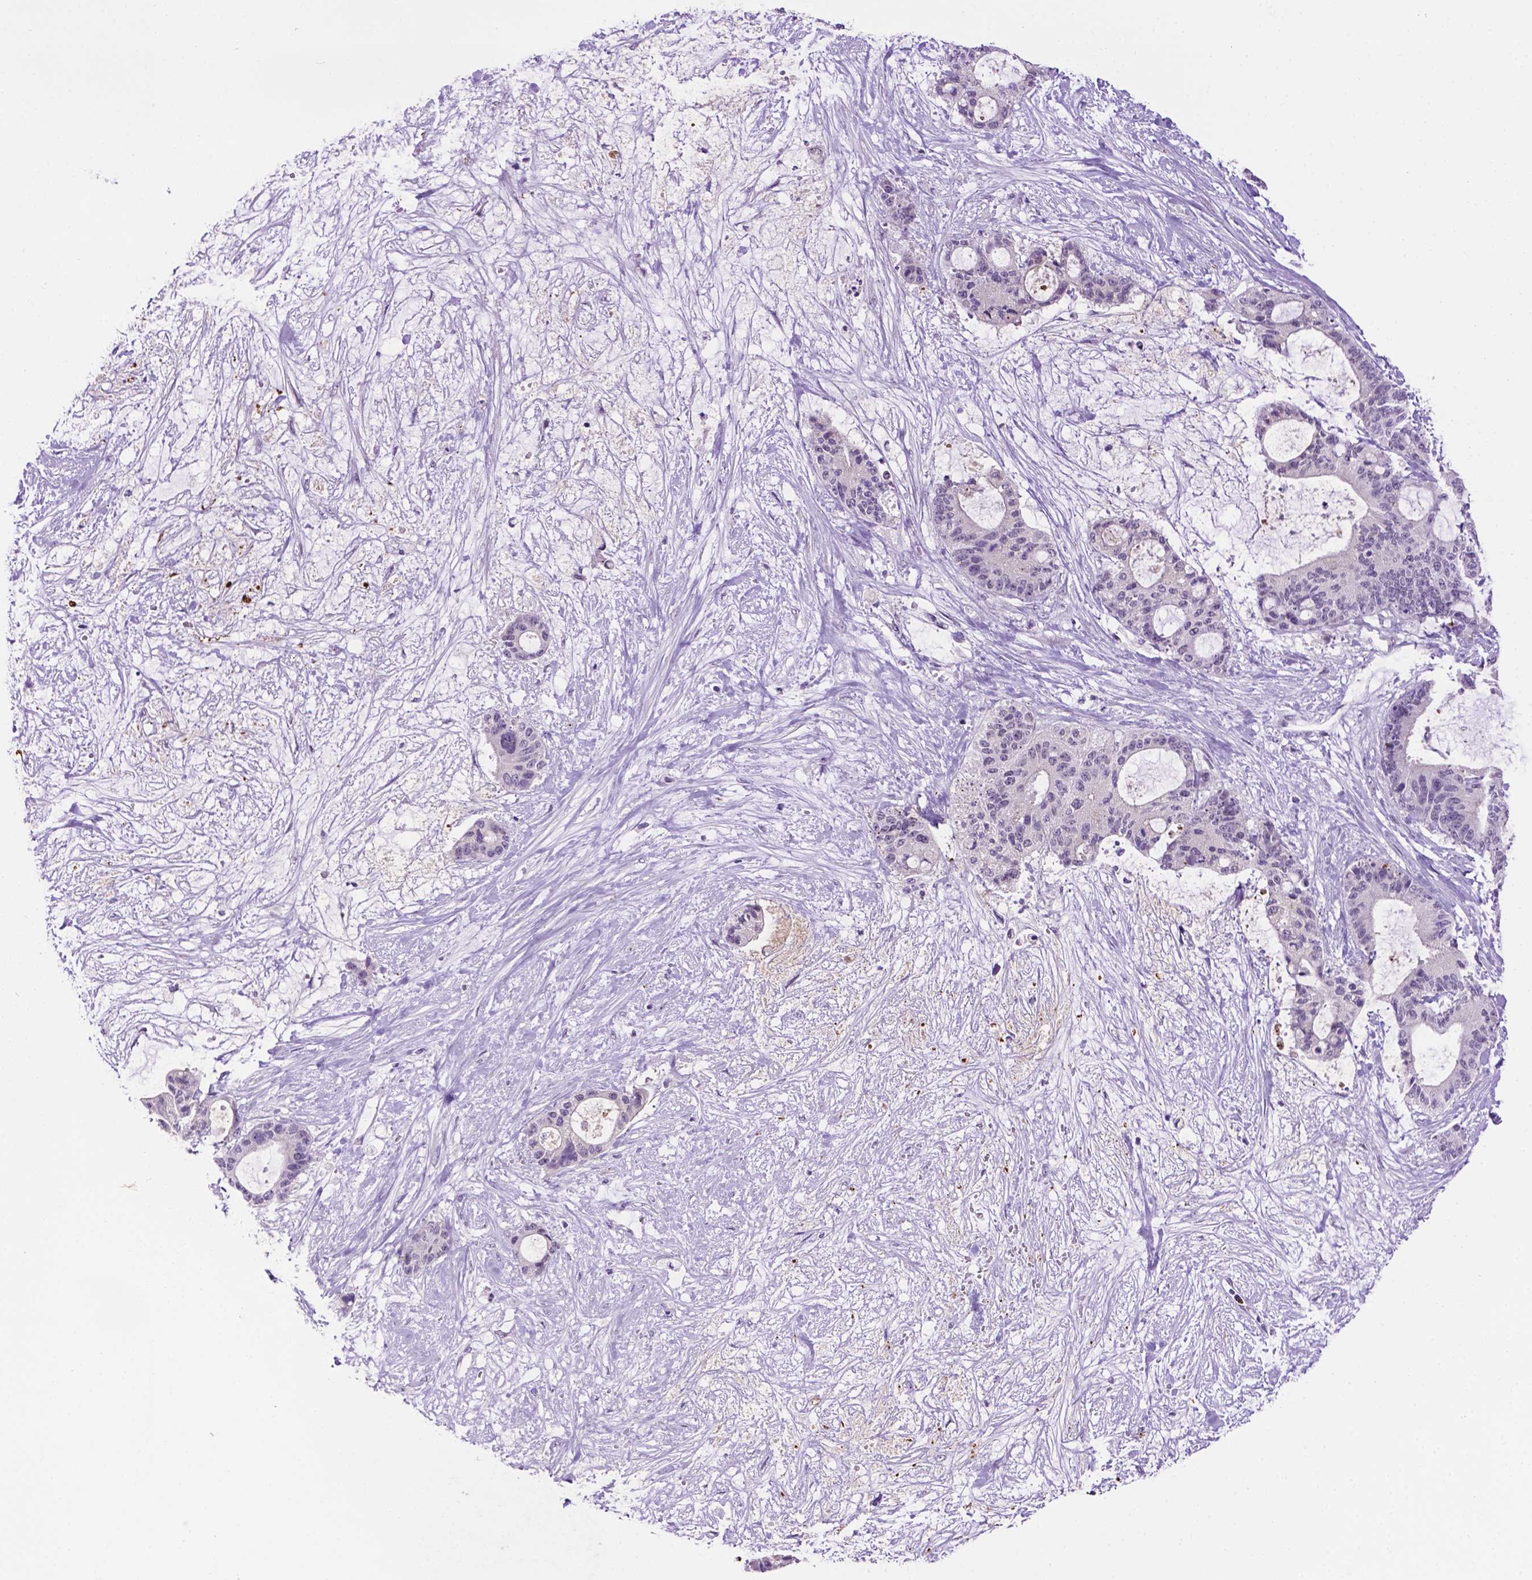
{"staining": {"intensity": "negative", "quantity": "none", "location": "none"}, "tissue": "liver cancer", "cell_type": "Tumor cells", "image_type": "cancer", "snomed": [{"axis": "morphology", "description": "Normal tissue, NOS"}, {"axis": "morphology", "description": "Cholangiocarcinoma"}, {"axis": "topography", "description": "Liver"}, {"axis": "topography", "description": "Peripheral nerve tissue"}], "caption": "Immunohistochemical staining of liver cancer (cholangiocarcinoma) reveals no significant positivity in tumor cells.", "gene": "MMP27", "patient": {"sex": "female", "age": 73}}